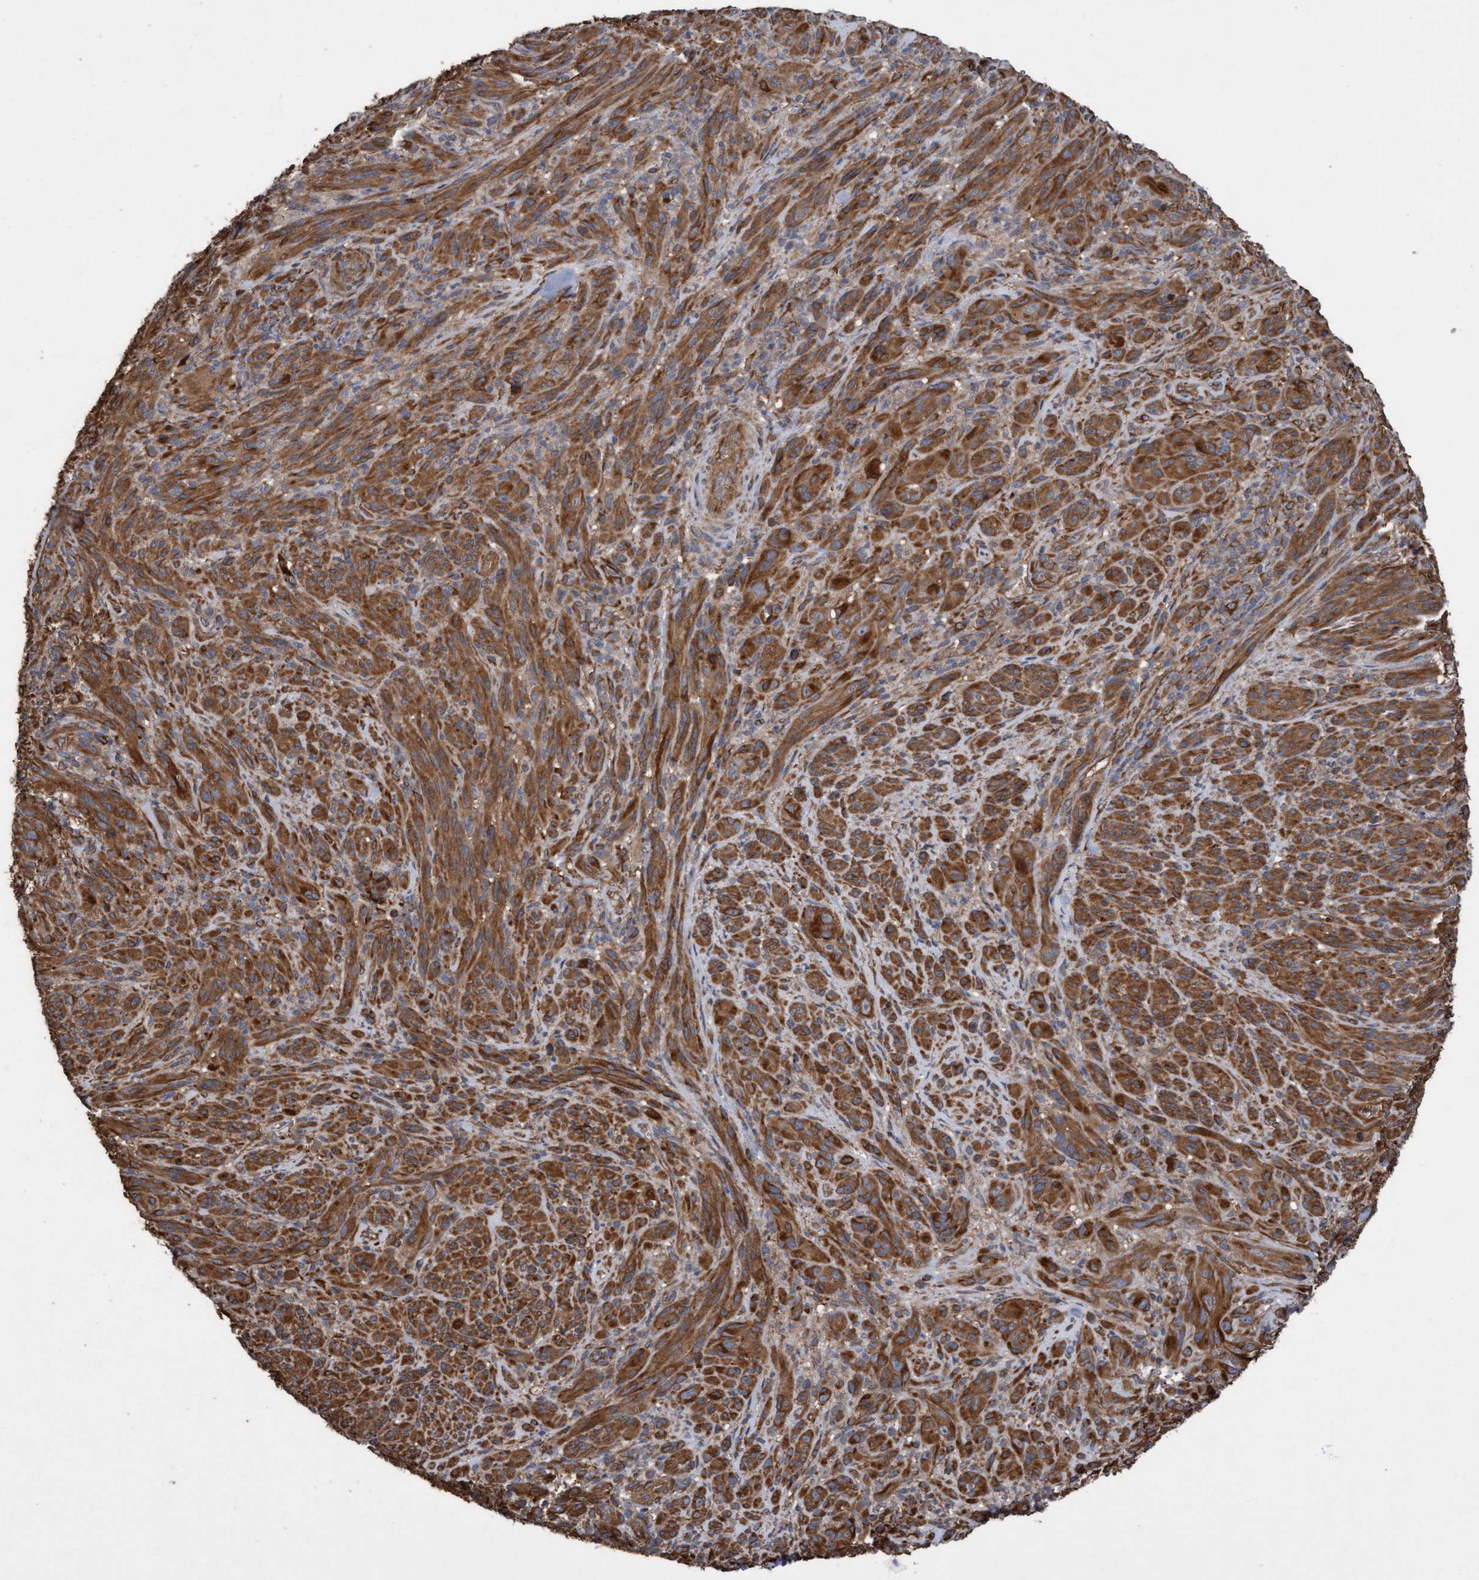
{"staining": {"intensity": "strong", "quantity": ">75%", "location": "cytoplasmic/membranous"}, "tissue": "melanoma", "cell_type": "Tumor cells", "image_type": "cancer", "snomed": [{"axis": "morphology", "description": "Malignant melanoma, NOS"}, {"axis": "topography", "description": "Skin of head"}], "caption": "Tumor cells demonstrate high levels of strong cytoplasmic/membranous positivity in approximately >75% of cells in human malignant melanoma.", "gene": "CDC42EP4", "patient": {"sex": "male", "age": 96}}